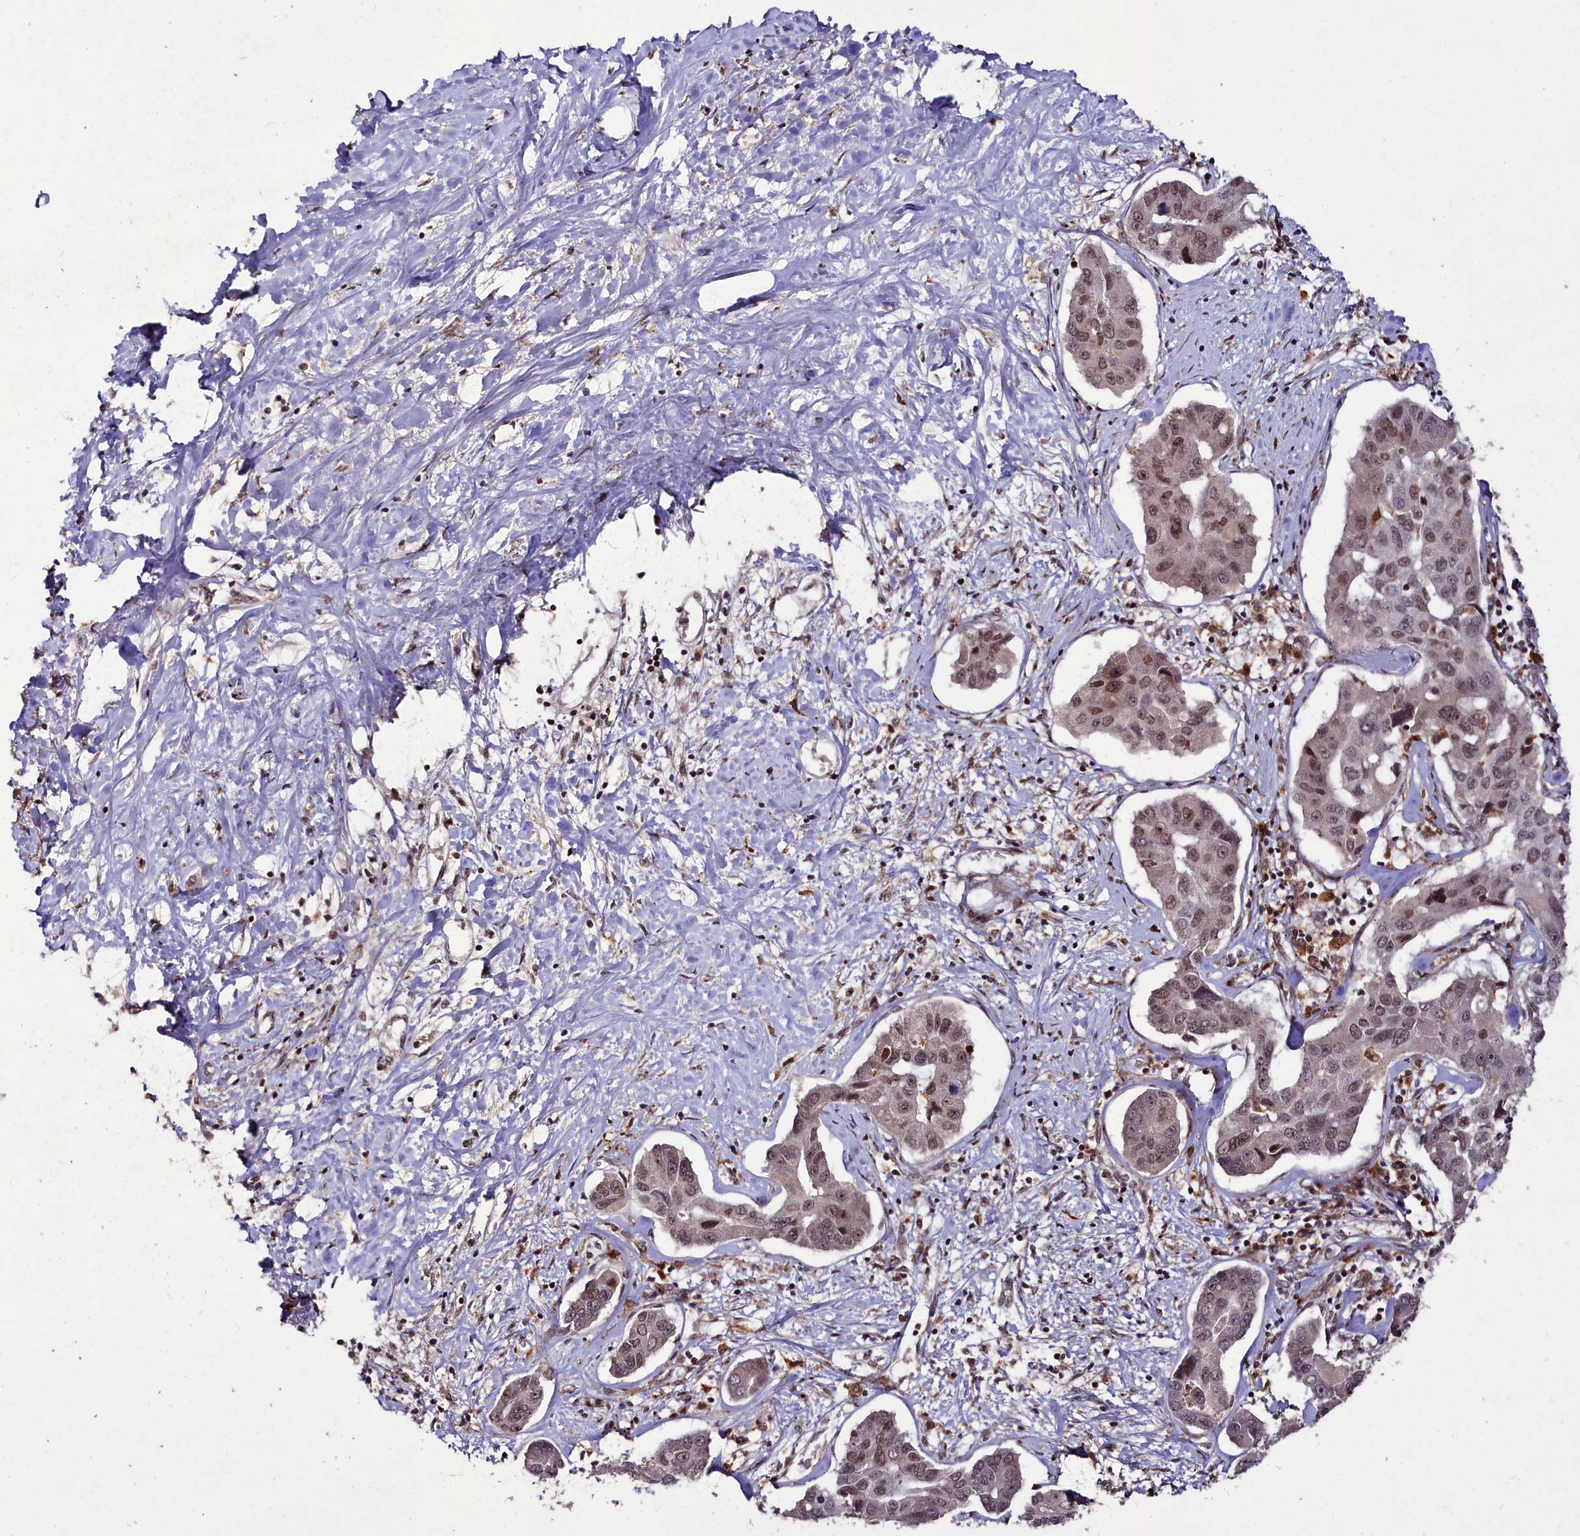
{"staining": {"intensity": "moderate", "quantity": ">75%", "location": "nuclear"}, "tissue": "liver cancer", "cell_type": "Tumor cells", "image_type": "cancer", "snomed": [{"axis": "morphology", "description": "Cholangiocarcinoma"}, {"axis": "topography", "description": "Liver"}], "caption": "This is an image of IHC staining of liver cancer, which shows moderate expression in the nuclear of tumor cells.", "gene": "CXXC1", "patient": {"sex": "male", "age": 59}}